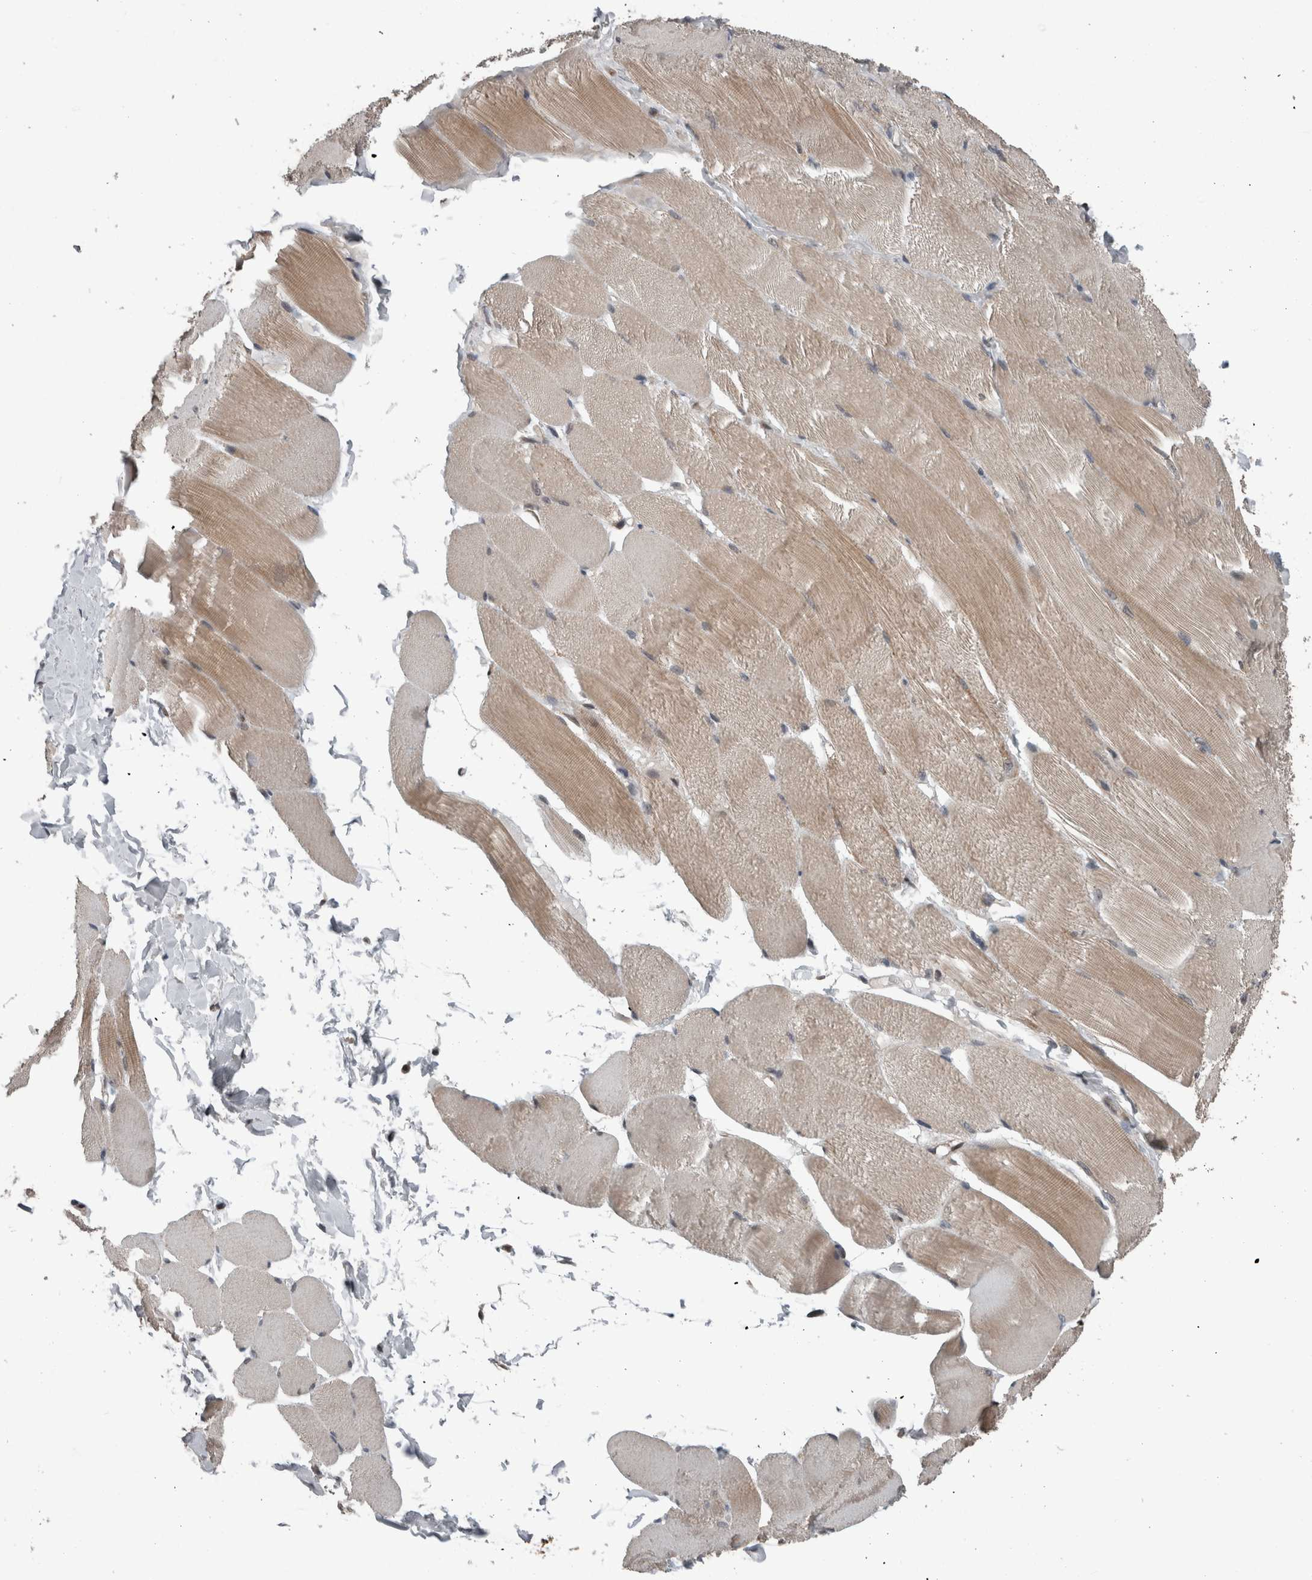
{"staining": {"intensity": "weak", "quantity": ">75%", "location": "cytoplasmic/membranous"}, "tissue": "skeletal muscle", "cell_type": "Myocytes", "image_type": "normal", "snomed": [{"axis": "morphology", "description": "Normal tissue, NOS"}, {"axis": "topography", "description": "Skin"}, {"axis": "topography", "description": "Skeletal muscle"}], "caption": "Protein expression by immunohistochemistry (IHC) reveals weak cytoplasmic/membranous staining in approximately >75% of myocytes in benign skeletal muscle. (IHC, brightfield microscopy, high magnification).", "gene": "ENY2", "patient": {"sex": "male", "age": 83}}